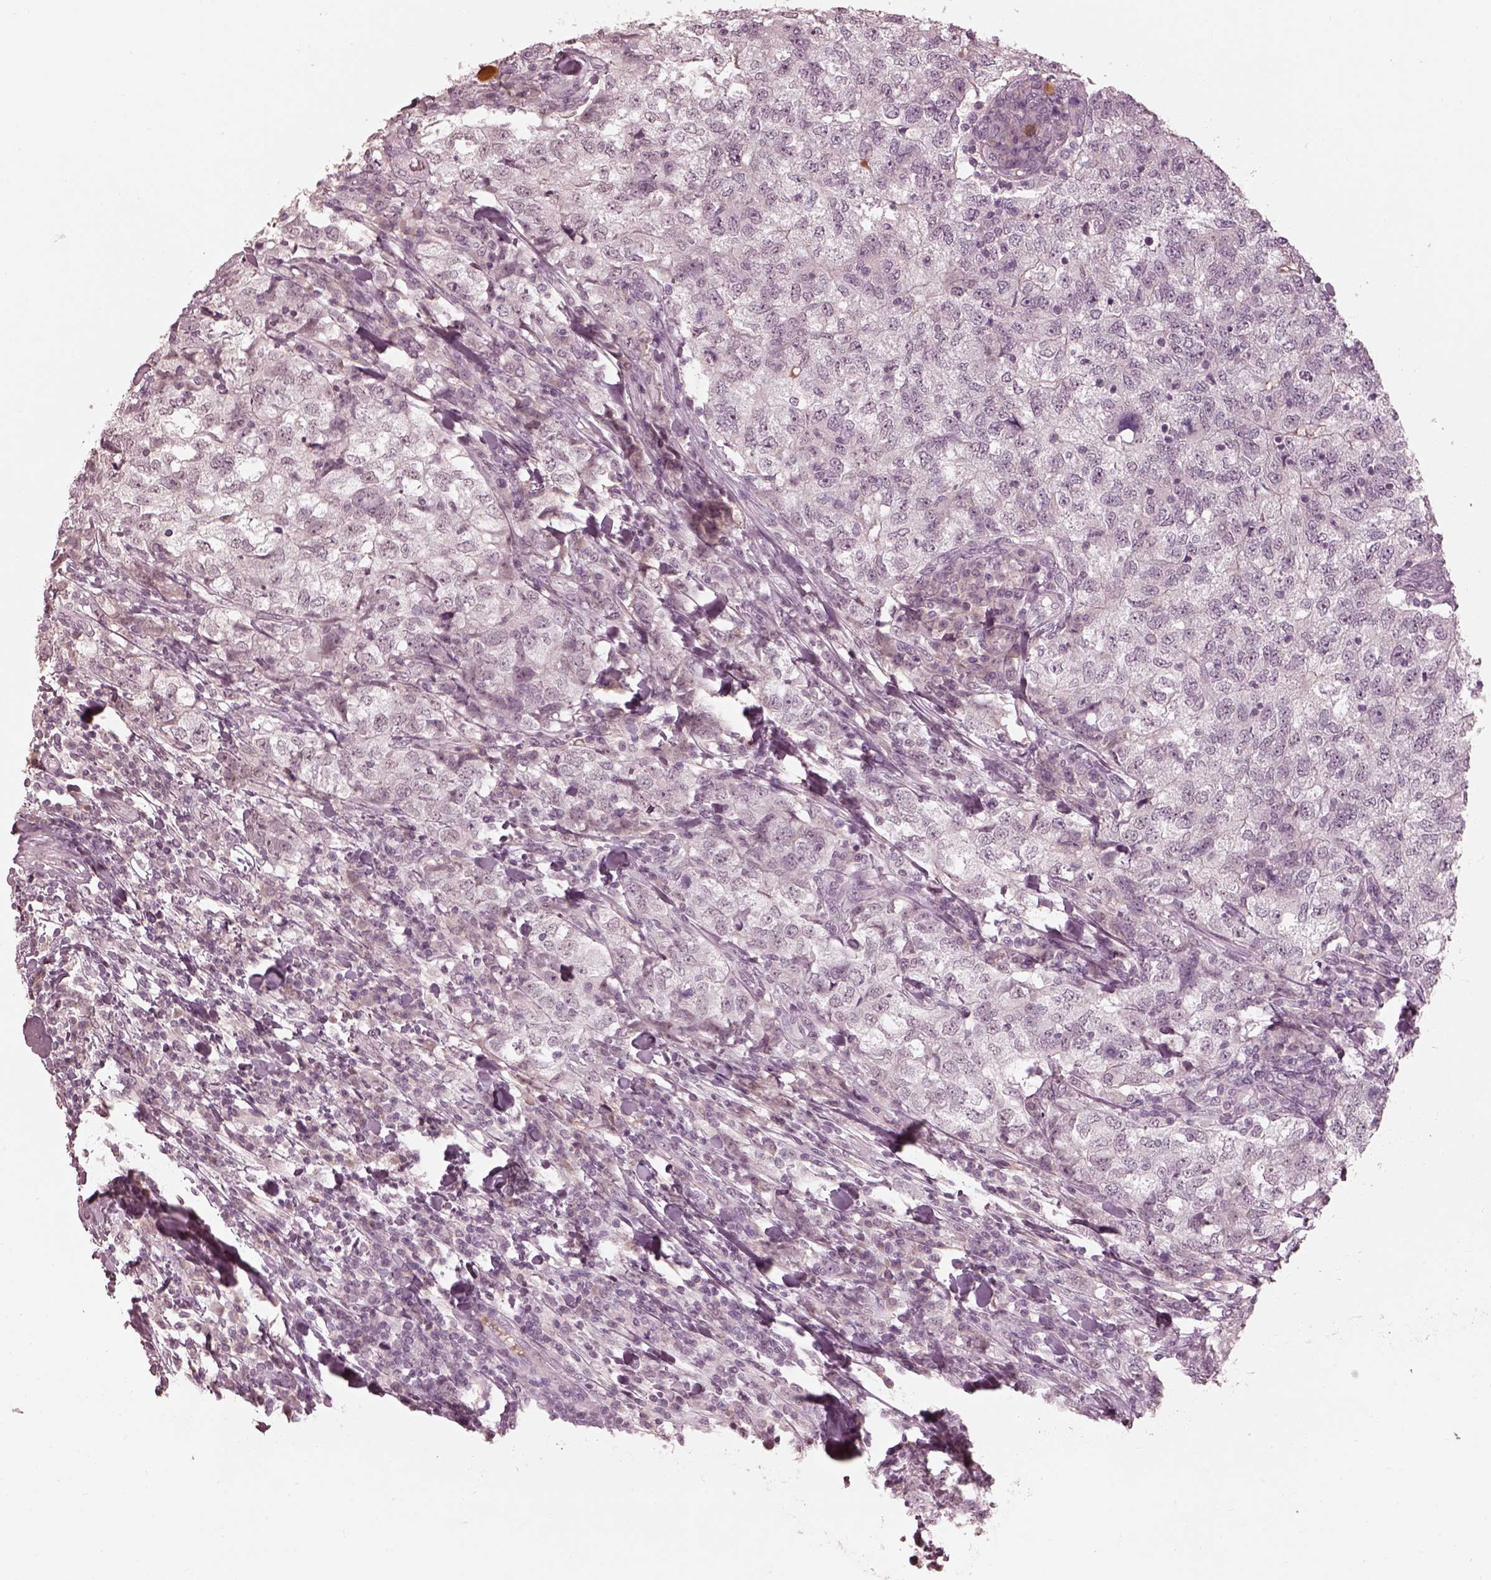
{"staining": {"intensity": "negative", "quantity": "none", "location": "none"}, "tissue": "breast cancer", "cell_type": "Tumor cells", "image_type": "cancer", "snomed": [{"axis": "morphology", "description": "Duct carcinoma"}, {"axis": "topography", "description": "Breast"}], "caption": "This is a photomicrograph of IHC staining of breast intraductal carcinoma, which shows no staining in tumor cells. (DAB IHC with hematoxylin counter stain).", "gene": "KCNA2", "patient": {"sex": "female", "age": 30}}